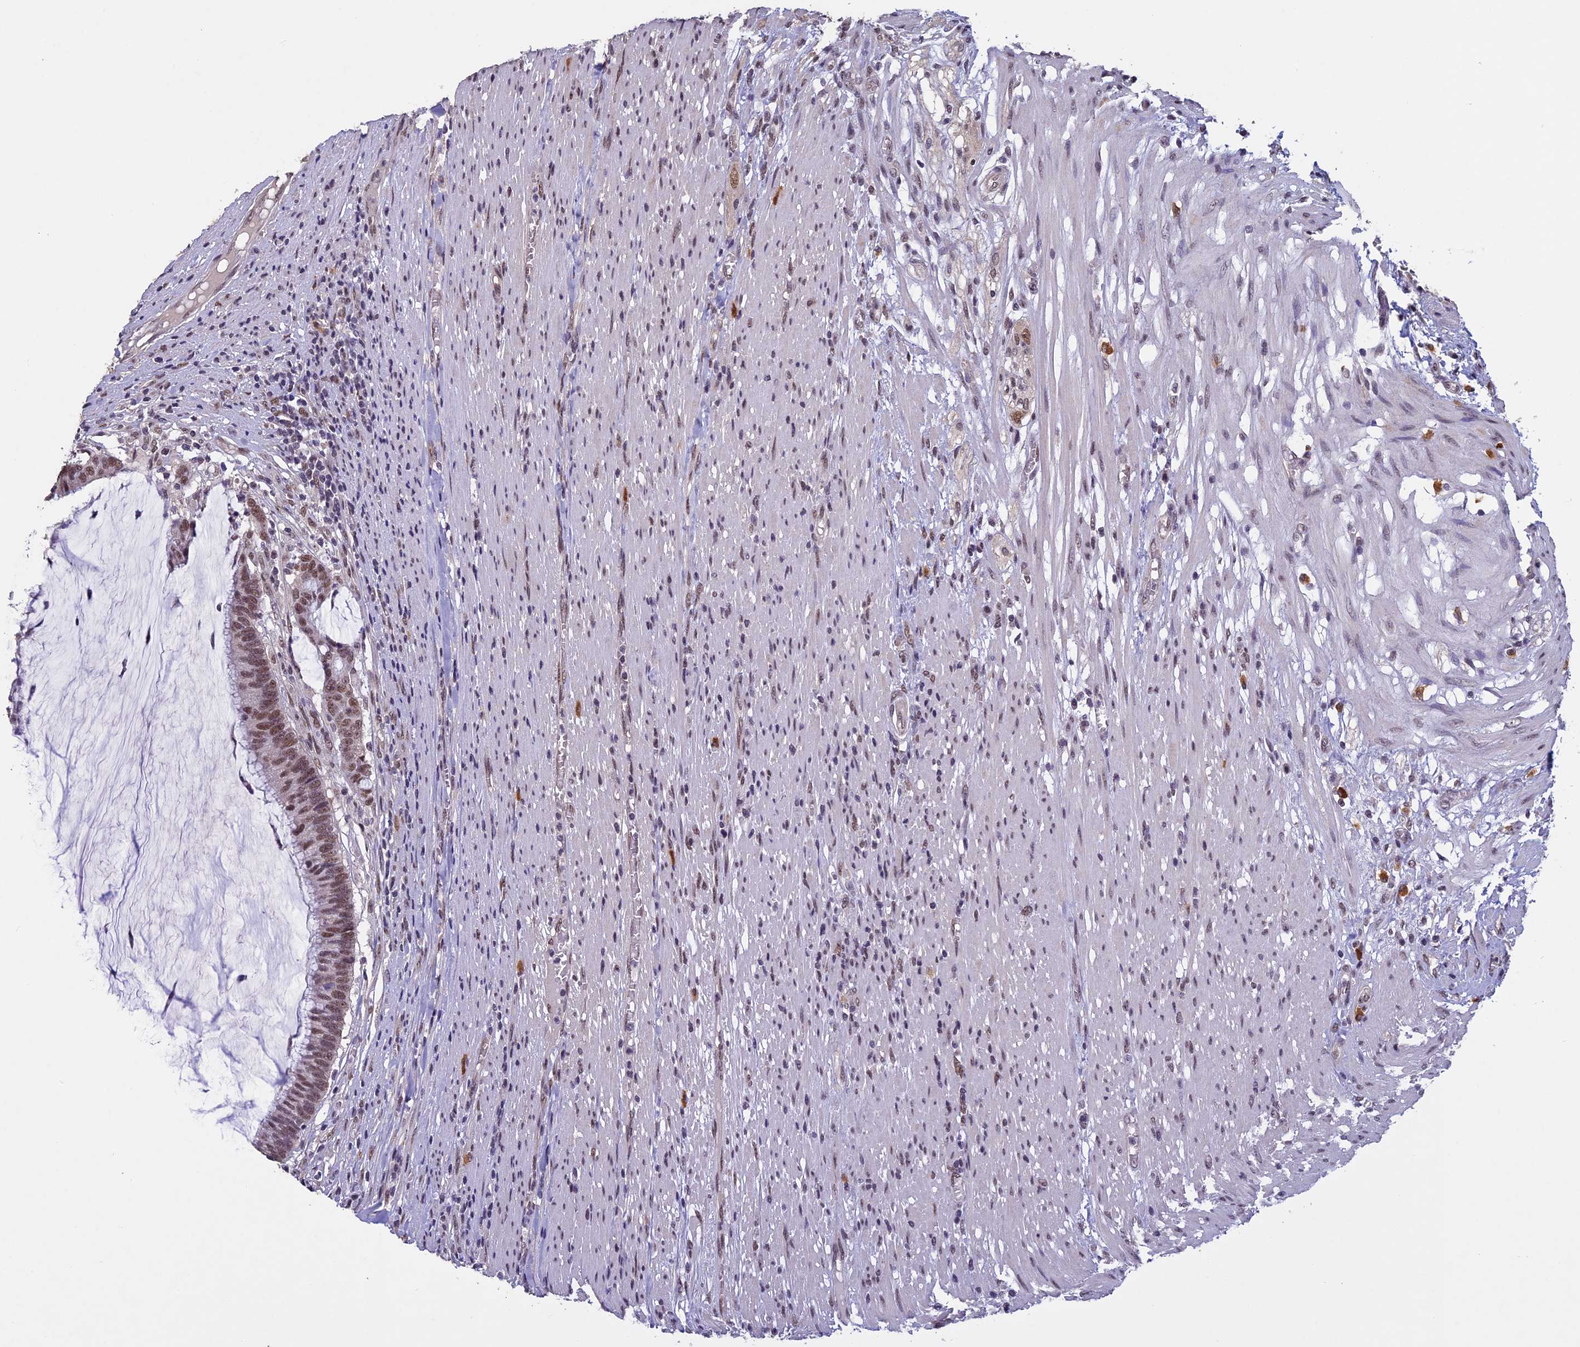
{"staining": {"intensity": "moderate", "quantity": ">75%", "location": "nuclear"}, "tissue": "colorectal cancer", "cell_type": "Tumor cells", "image_type": "cancer", "snomed": [{"axis": "morphology", "description": "Adenocarcinoma, NOS"}, {"axis": "topography", "description": "Rectum"}], "caption": "Tumor cells reveal moderate nuclear expression in approximately >75% of cells in adenocarcinoma (colorectal). The staining was performed using DAB, with brown indicating positive protein expression. Nuclei are stained blue with hematoxylin.", "gene": "RNF40", "patient": {"sex": "female", "age": 77}}